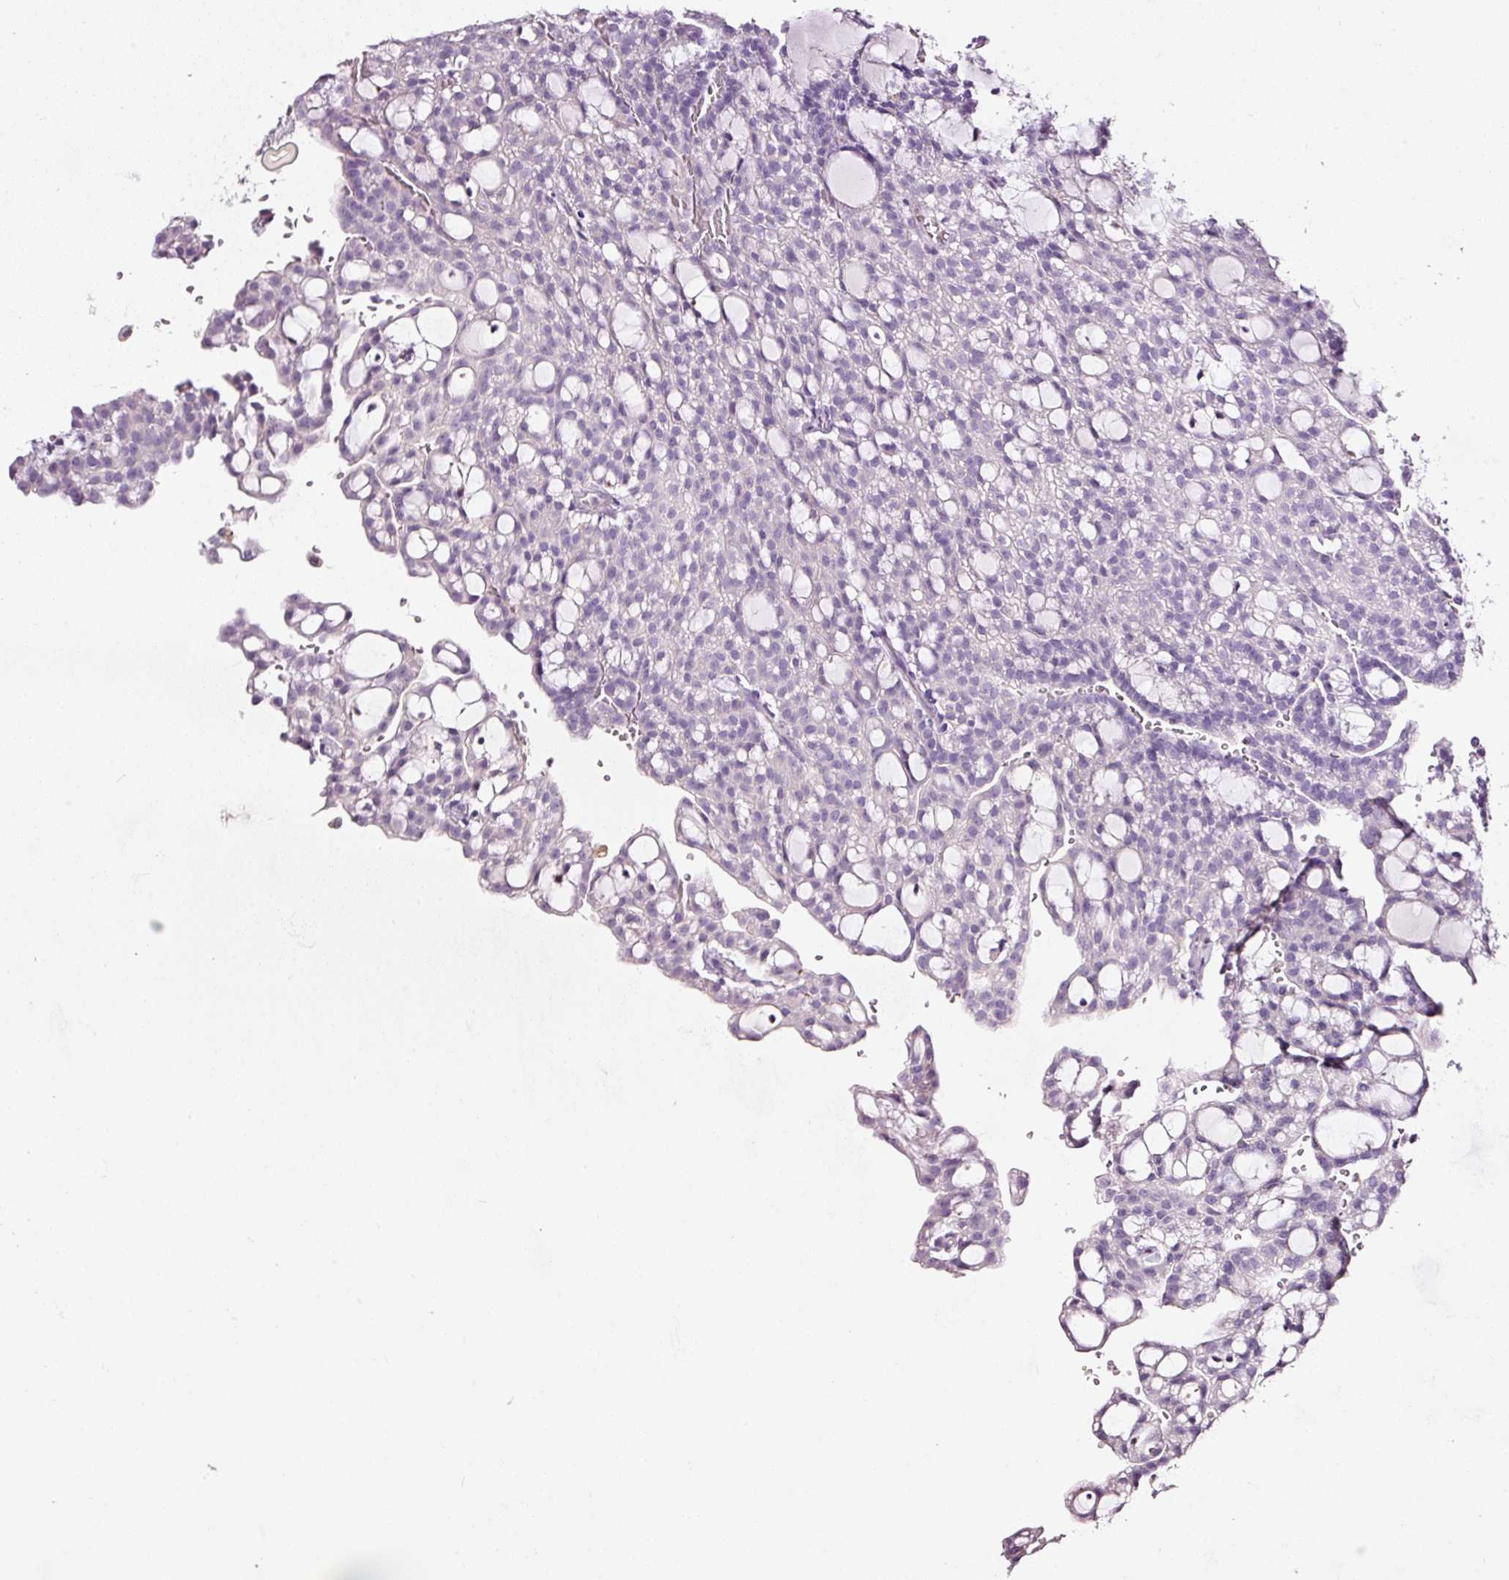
{"staining": {"intensity": "negative", "quantity": "none", "location": "none"}, "tissue": "renal cancer", "cell_type": "Tumor cells", "image_type": "cancer", "snomed": [{"axis": "morphology", "description": "Adenocarcinoma, NOS"}, {"axis": "topography", "description": "Kidney"}], "caption": "Immunohistochemical staining of human renal cancer exhibits no significant positivity in tumor cells.", "gene": "CYB561A3", "patient": {"sex": "male", "age": 63}}